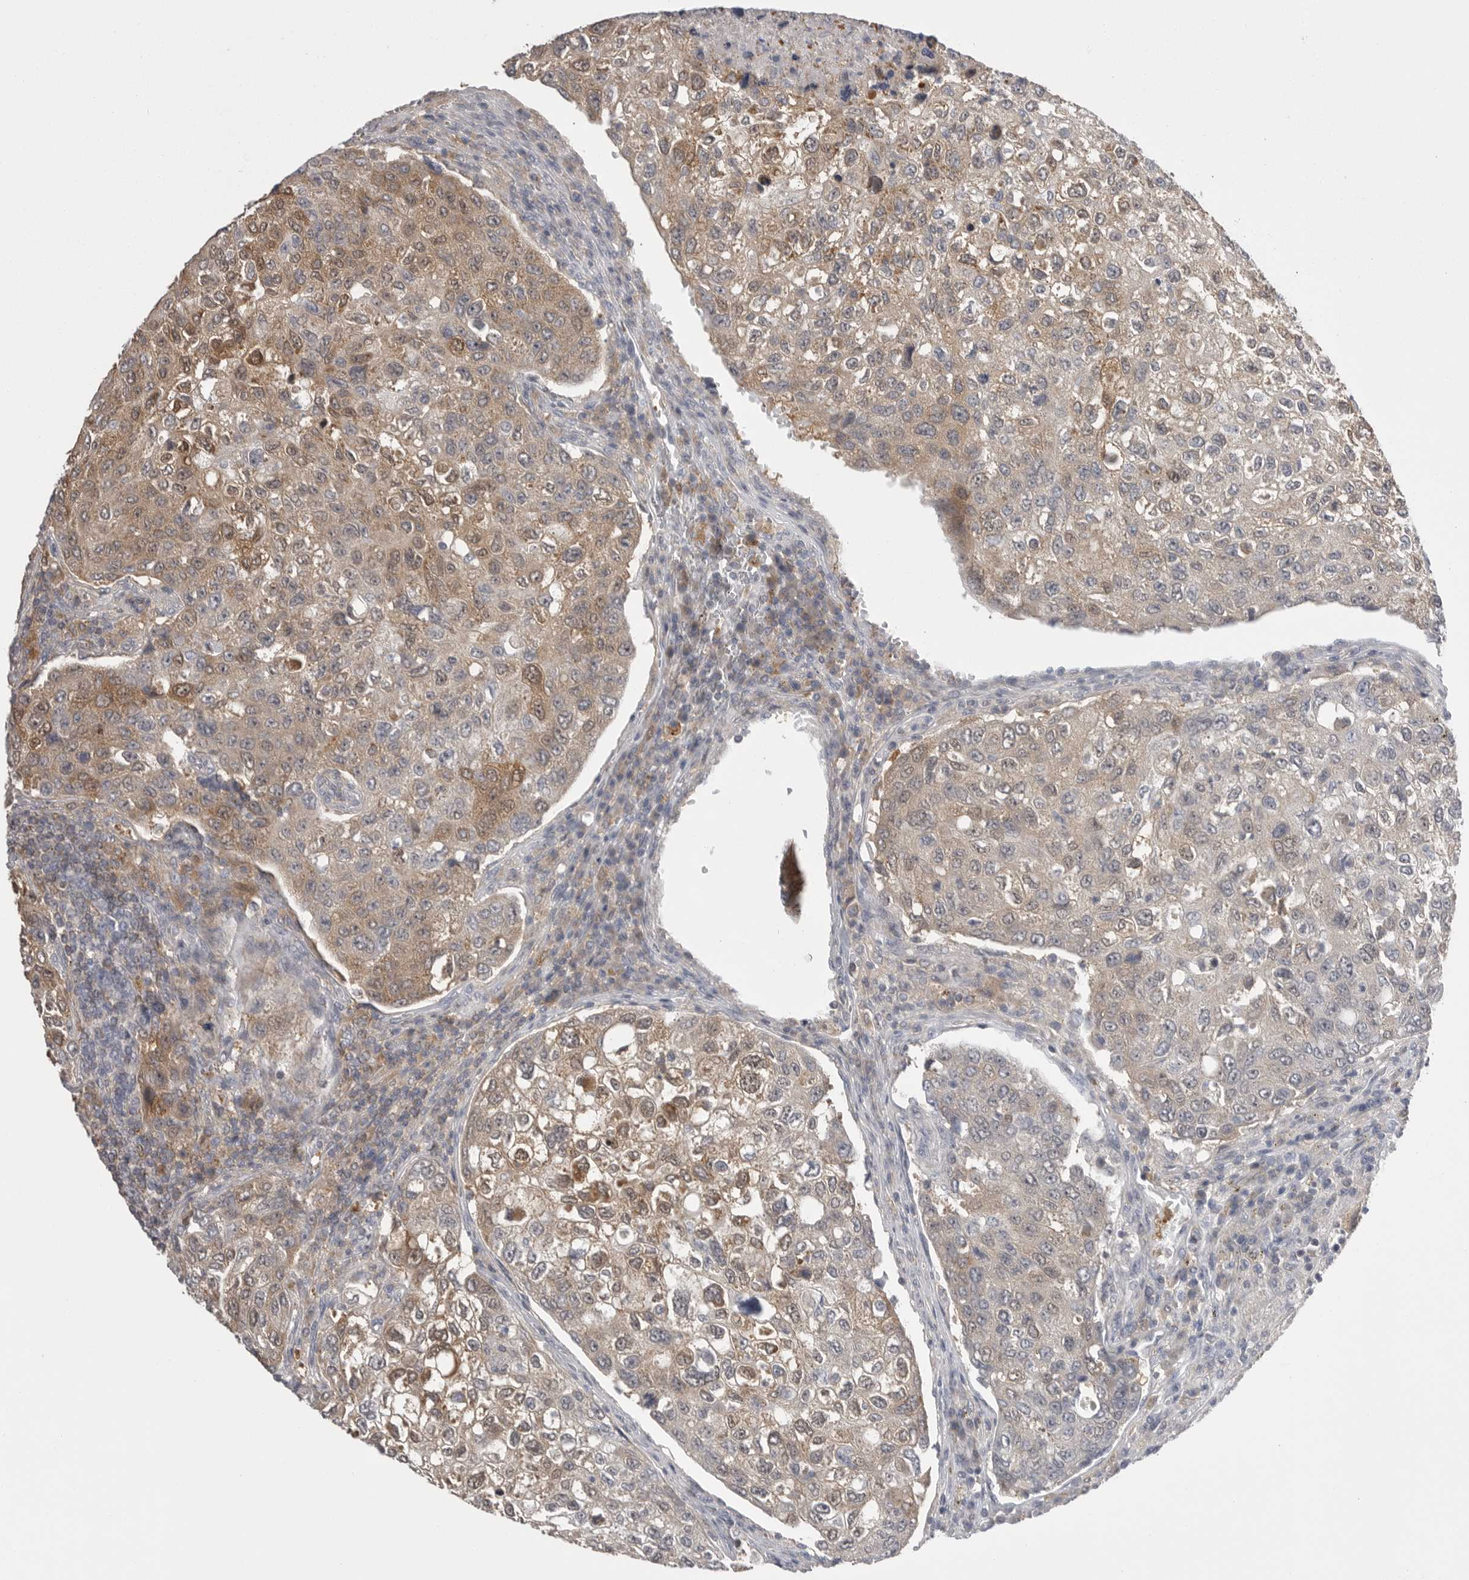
{"staining": {"intensity": "moderate", "quantity": "25%-75%", "location": "cytoplasmic/membranous"}, "tissue": "urothelial cancer", "cell_type": "Tumor cells", "image_type": "cancer", "snomed": [{"axis": "morphology", "description": "Urothelial carcinoma, High grade"}, {"axis": "topography", "description": "Lymph node"}, {"axis": "topography", "description": "Urinary bladder"}], "caption": "This image reveals IHC staining of urothelial cancer, with medium moderate cytoplasmic/membranous expression in approximately 25%-75% of tumor cells.", "gene": "KYAT3", "patient": {"sex": "male", "age": 51}}